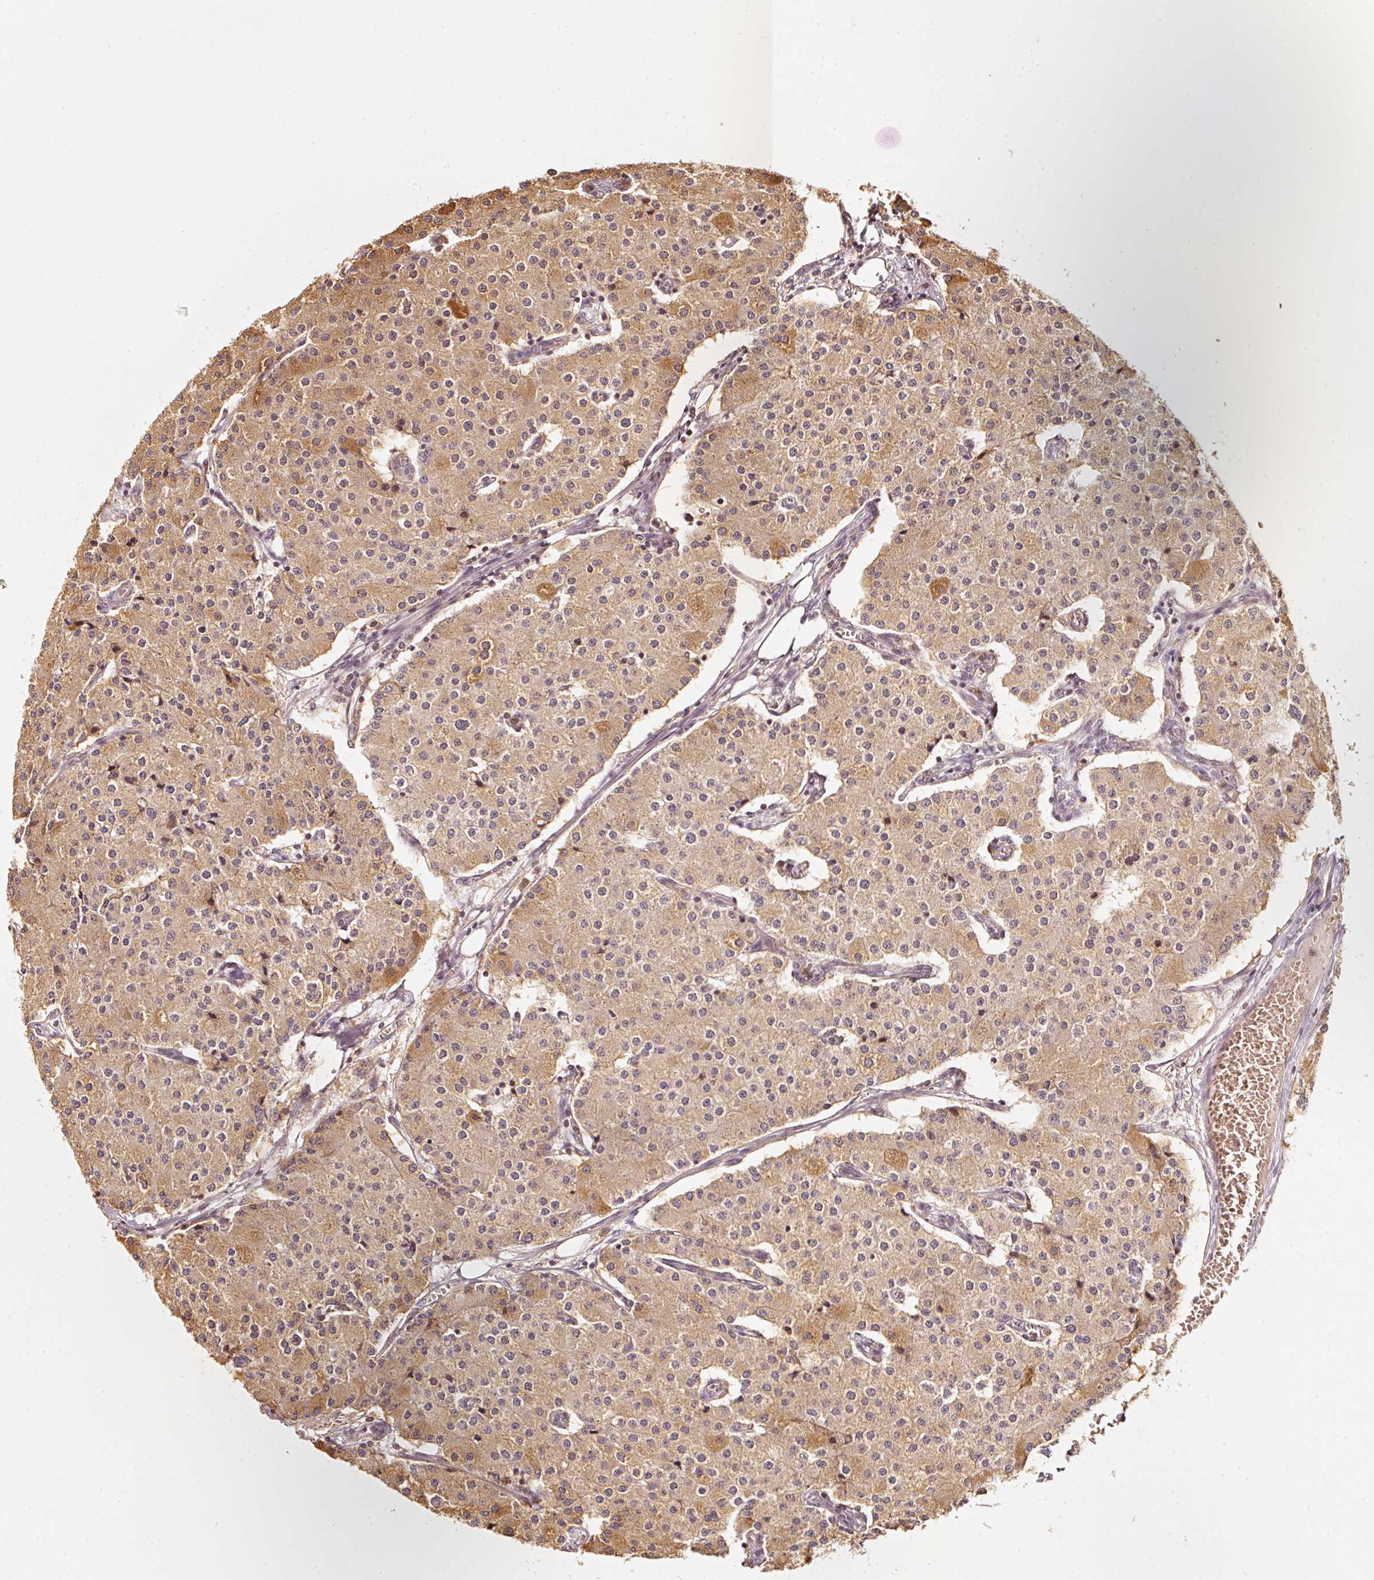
{"staining": {"intensity": "moderate", "quantity": ">75%", "location": "cytoplasmic/membranous"}, "tissue": "carcinoid", "cell_type": "Tumor cells", "image_type": "cancer", "snomed": [{"axis": "morphology", "description": "Carcinoid, malignant, NOS"}, {"axis": "topography", "description": "Colon"}], "caption": "Carcinoid stained for a protein (brown) displays moderate cytoplasmic/membranous positive expression in about >75% of tumor cells.", "gene": "RRAS2", "patient": {"sex": "female", "age": 52}}